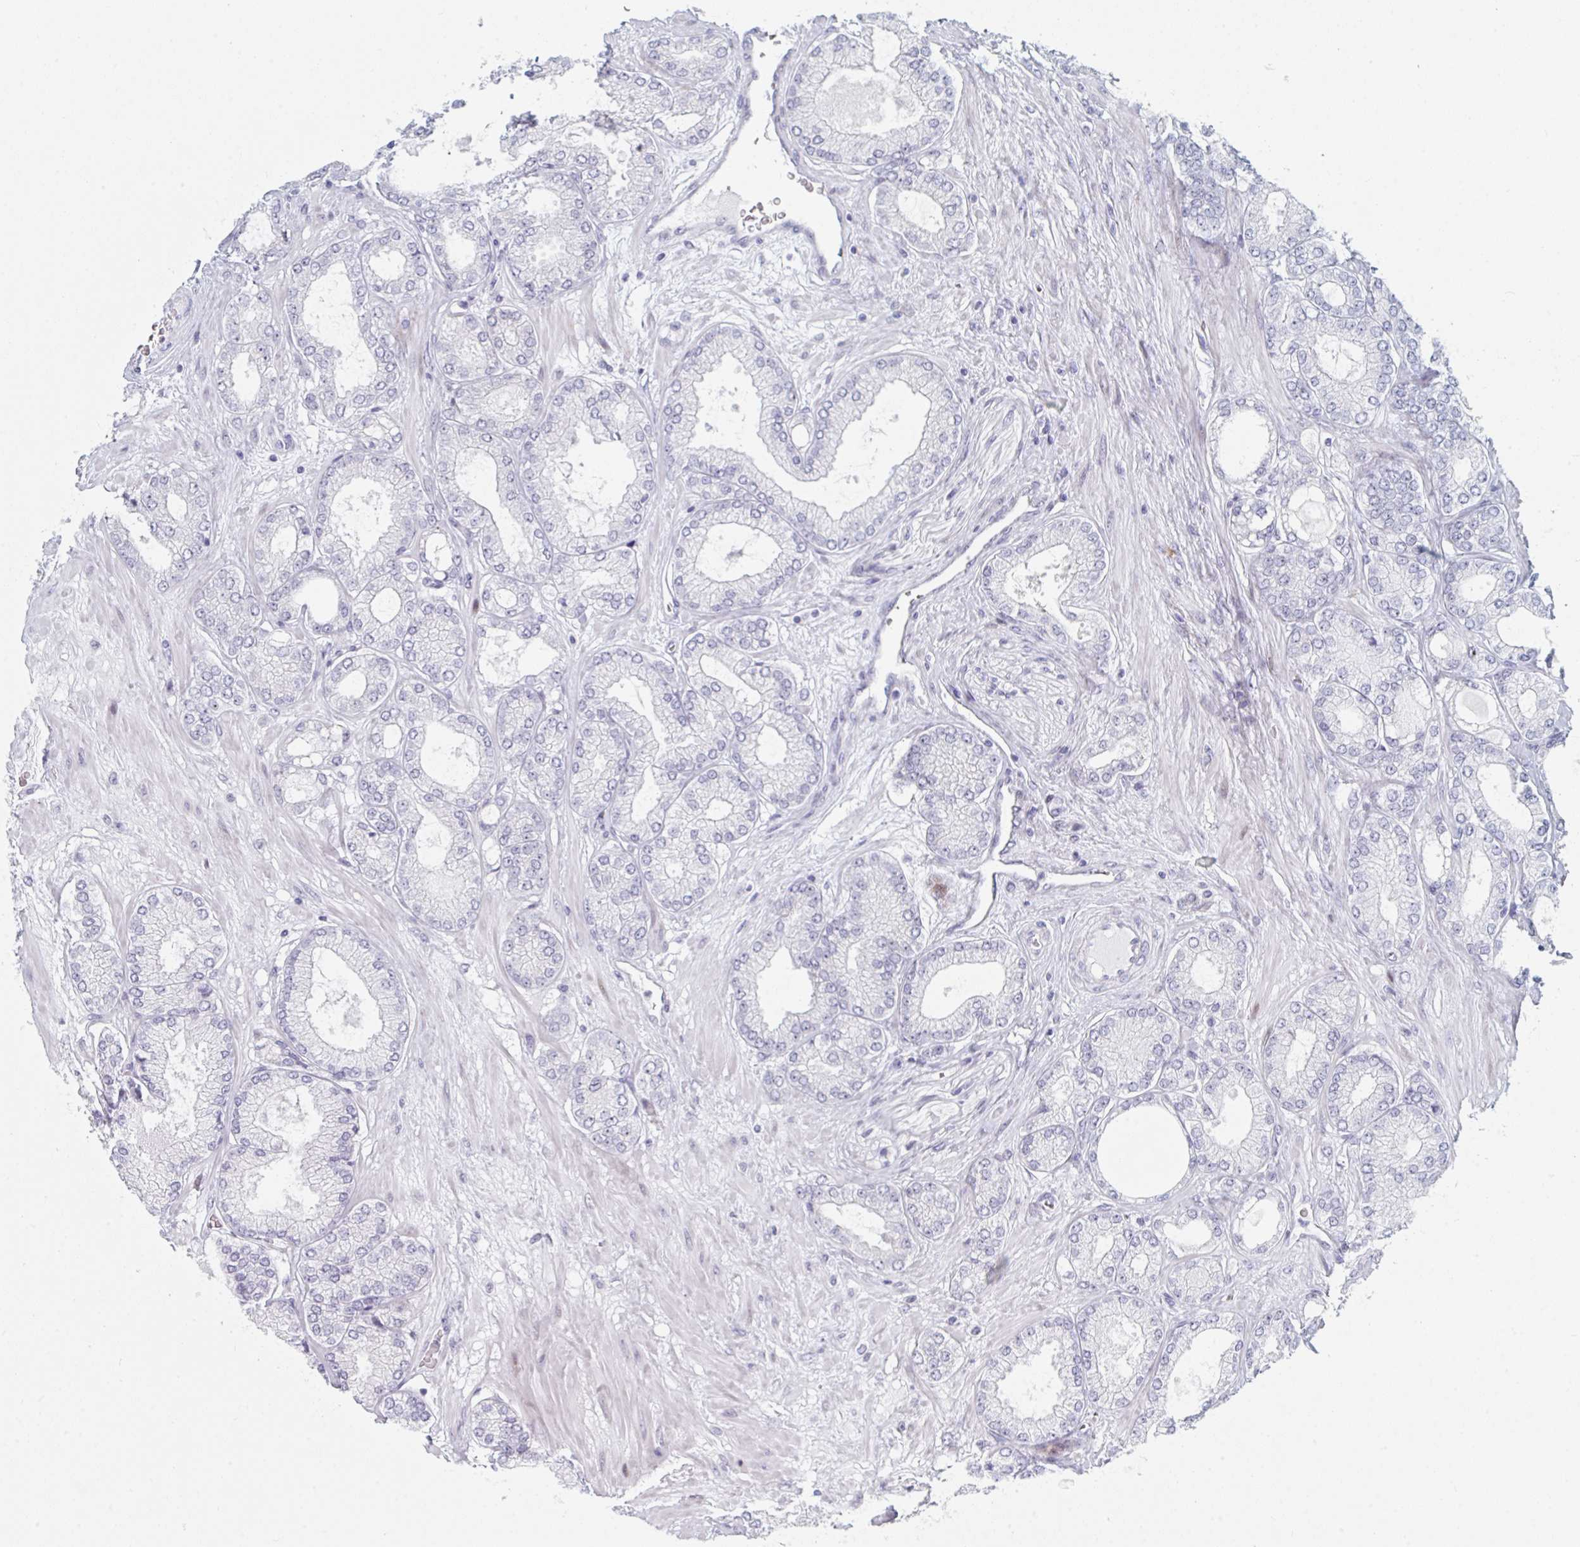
{"staining": {"intensity": "negative", "quantity": "none", "location": "none"}, "tissue": "prostate cancer", "cell_type": "Tumor cells", "image_type": "cancer", "snomed": [{"axis": "morphology", "description": "Adenocarcinoma, High grade"}, {"axis": "topography", "description": "Prostate"}], "caption": "Immunohistochemistry (IHC) image of prostate cancer (high-grade adenocarcinoma) stained for a protein (brown), which demonstrates no positivity in tumor cells.", "gene": "NR1H2", "patient": {"sex": "male", "age": 68}}